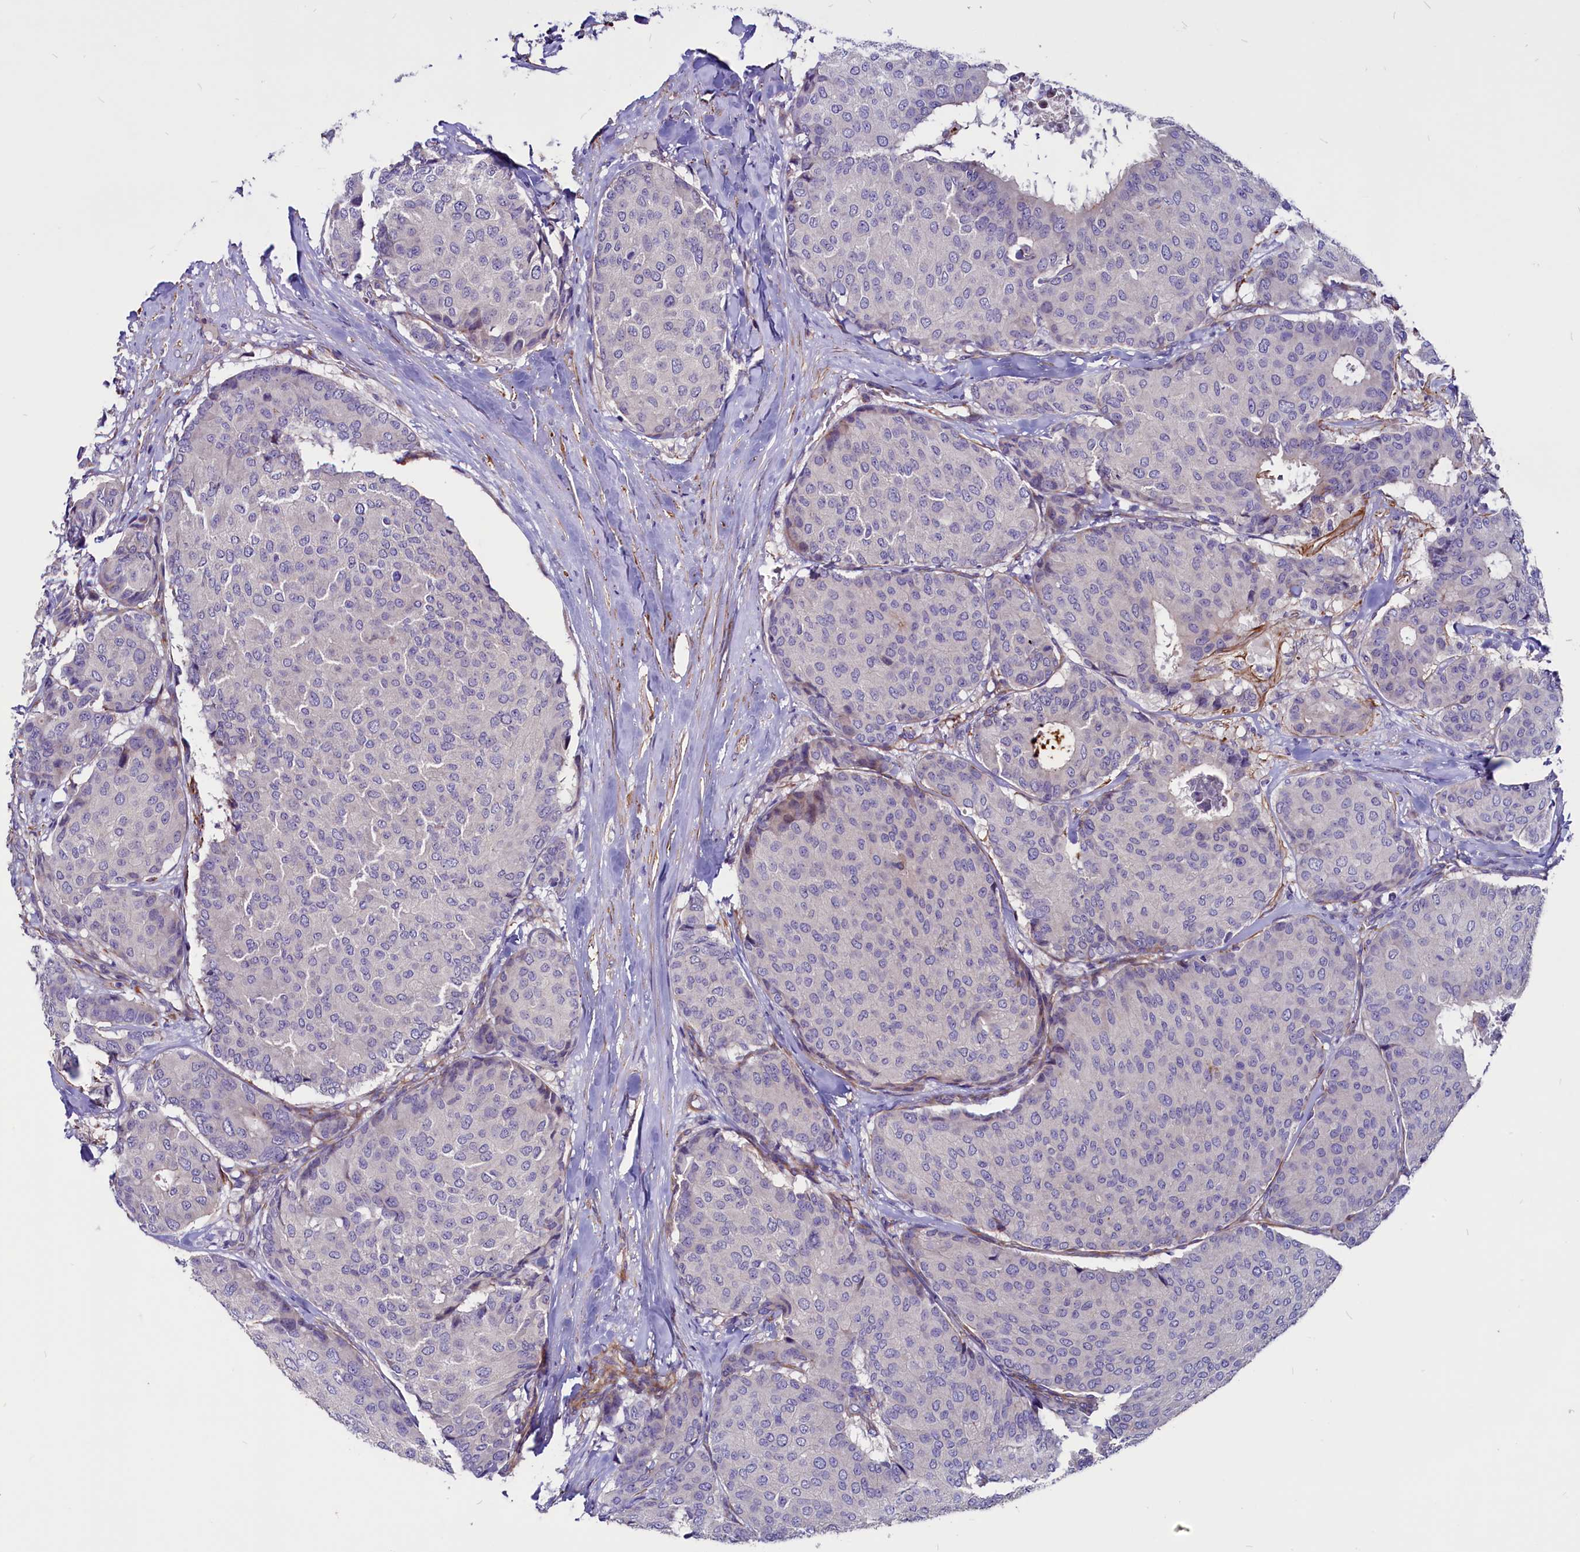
{"staining": {"intensity": "negative", "quantity": "none", "location": "none"}, "tissue": "breast cancer", "cell_type": "Tumor cells", "image_type": "cancer", "snomed": [{"axis": "morphology", "description": "Duct carcinoma"}, {"axis": "topography", "description": "Breast"}], "caption": "IHC photomicrograph of infiltrating ductal carcinoma (breast) stained for a protein (brown), which reveals no expression in tumor cells. The staining was performed using DAB to visualize the protein expression in brown, while the nuclei were stained in blue with hematoxylin (Magnification: 20x).", "gene": "ZNF749", "patient": {"sex": "female", "age": 75}}